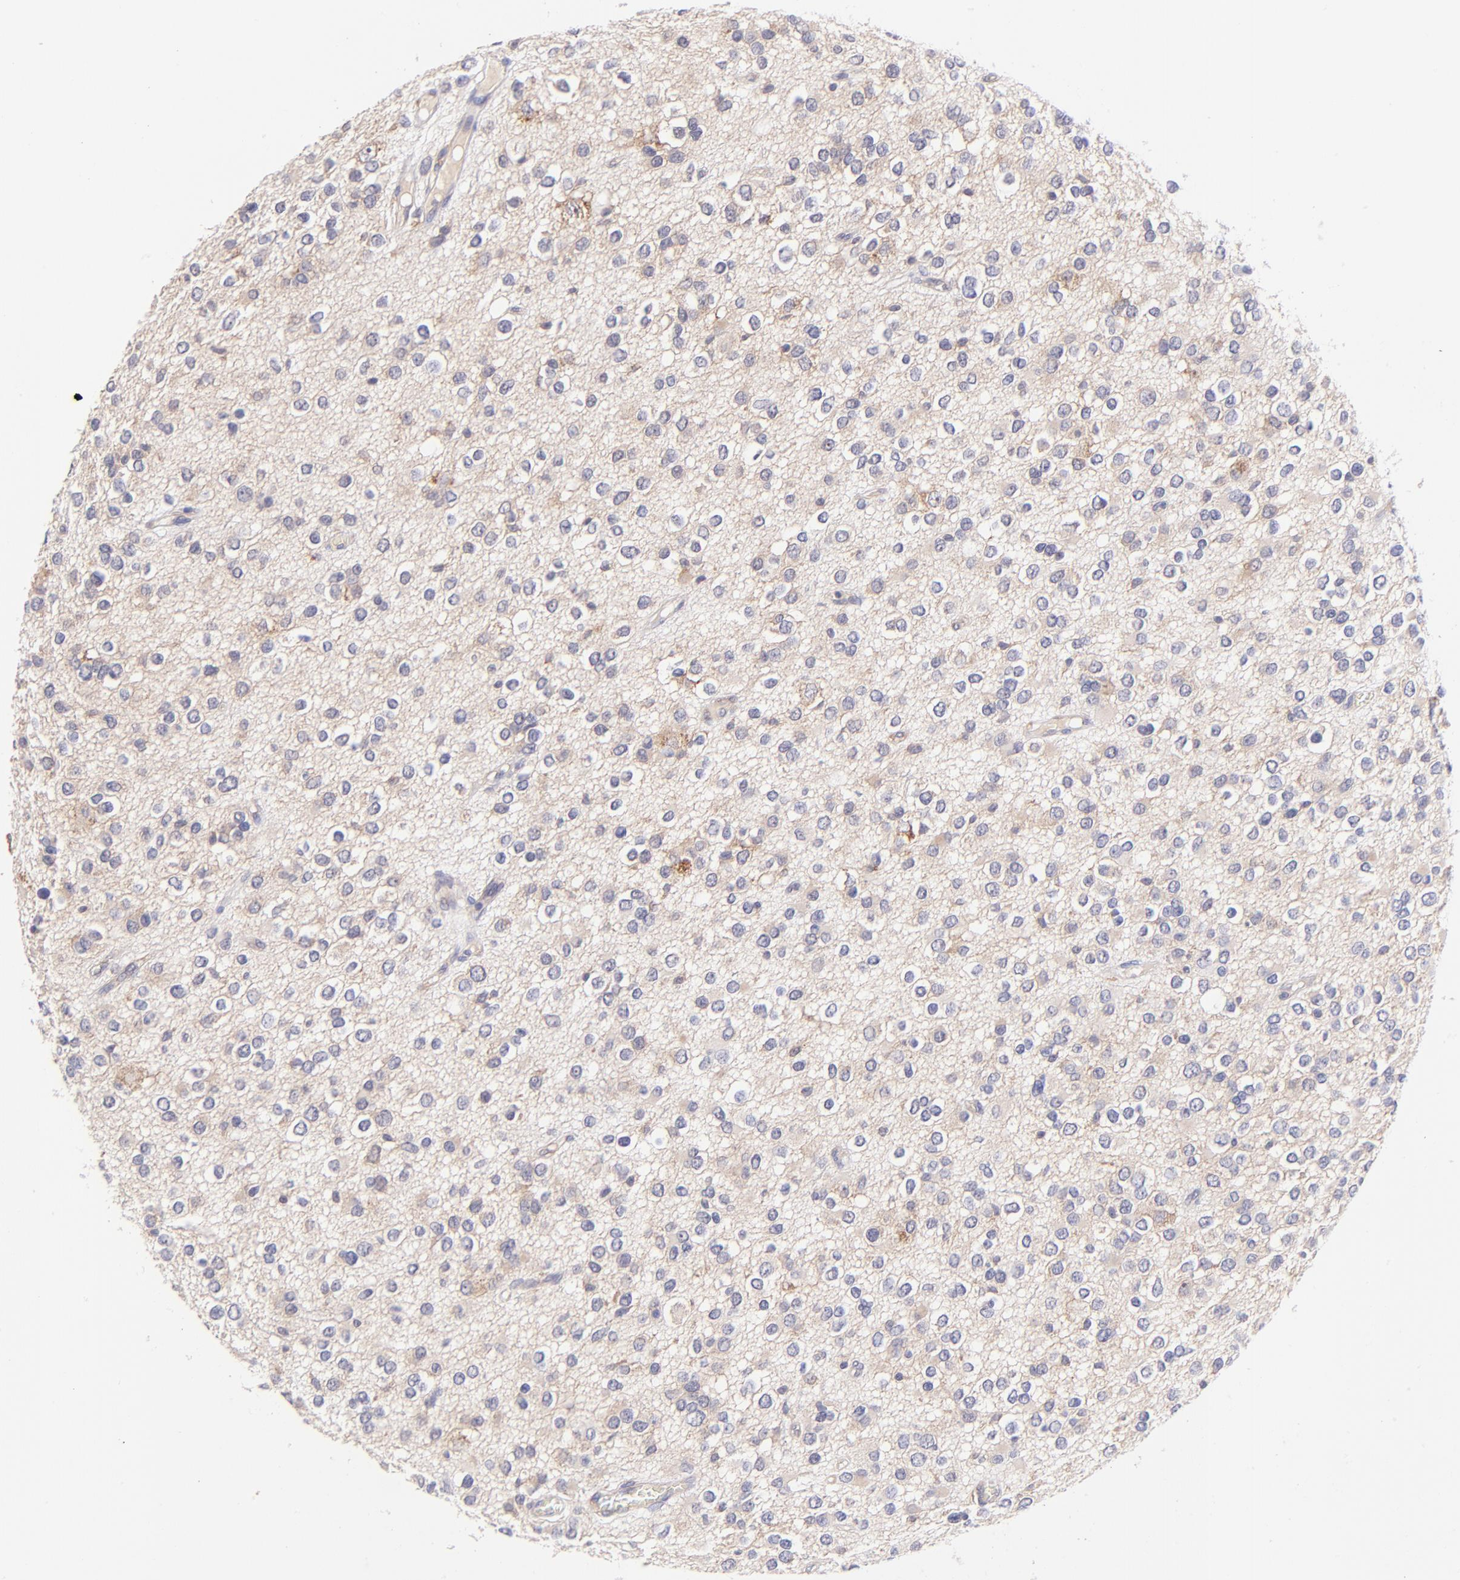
{"staining": {"intensity": "negative", "quantity": "none", "location": "none"}, "tissue": "glioma", "cell_type": "Tumor cells", "image_type": "cancer", "snomed": [{"axis": "morphology", "description": "Glioma, malignant, Low grade"}, {"axis": "topography", "description": "Brain"}], "caption": "A photomicrograph of human malignant glioma (low-grade) is negative for staining in tumor cells.", "gene": "RPL11", "patient": {"sex": "male", "age": 42}}